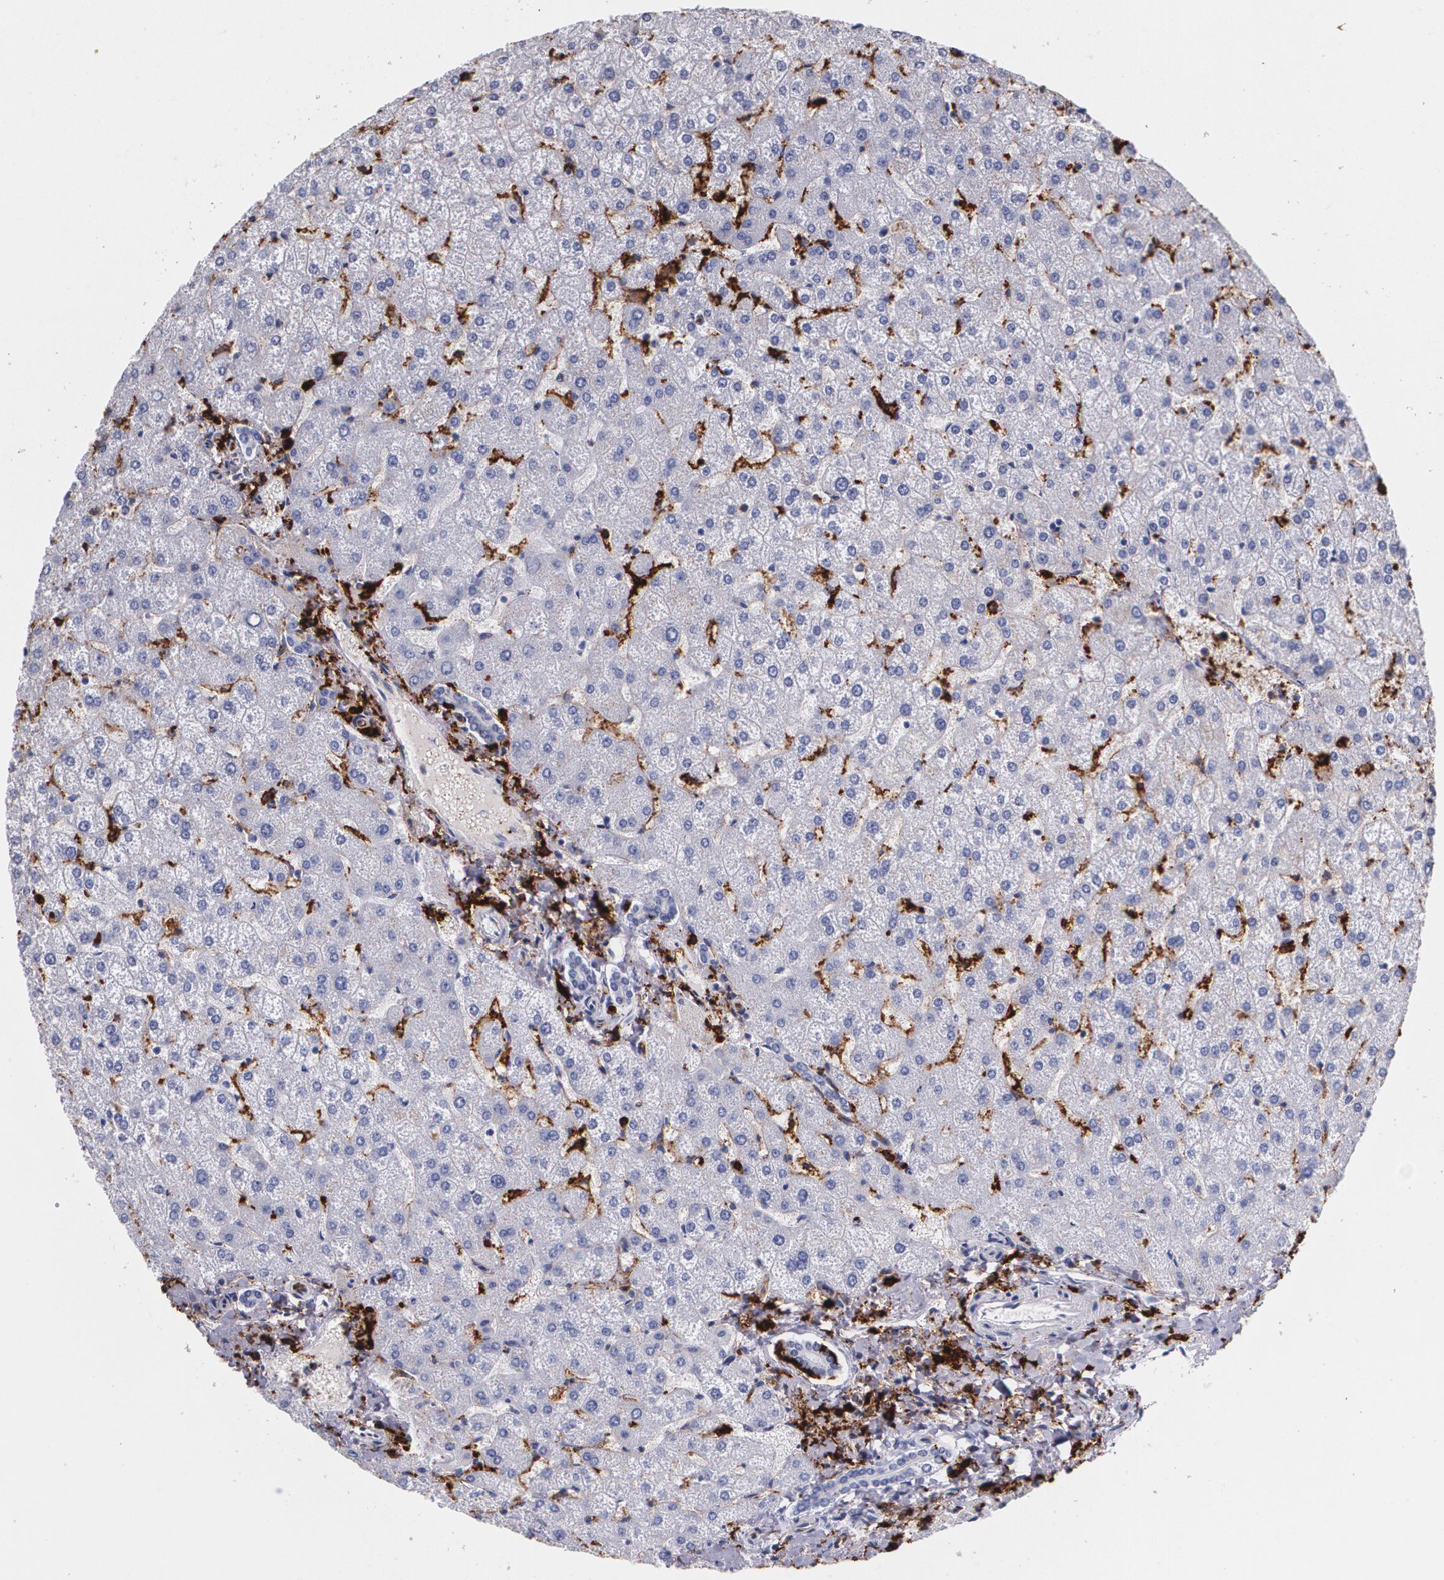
{"staining": {"intensity": "negative", "quantity": "none", "location": "none"}, "tissue": "liver", "cell_type": "Cholangiocytes", "image_type": "normal", "snomed": [{"axis": "morphology", "description": "Normal tissue, NOS"}, {"axis": "topography", "description": "Liver"}], "caption": "This photomicrograph is of benign liver stained with IHC to label a protein in brown with the nuclei are counter-stained blue. There is no positivity in cholangiocytes. (Stains: DAB (3,3'-diaminobenzidine) IHC with hematoxylin counter stain, Microscopy: brightfield microscopy at high magnification).", "gene": "HLA", "patient": {"sex": "female", "age": 32}}